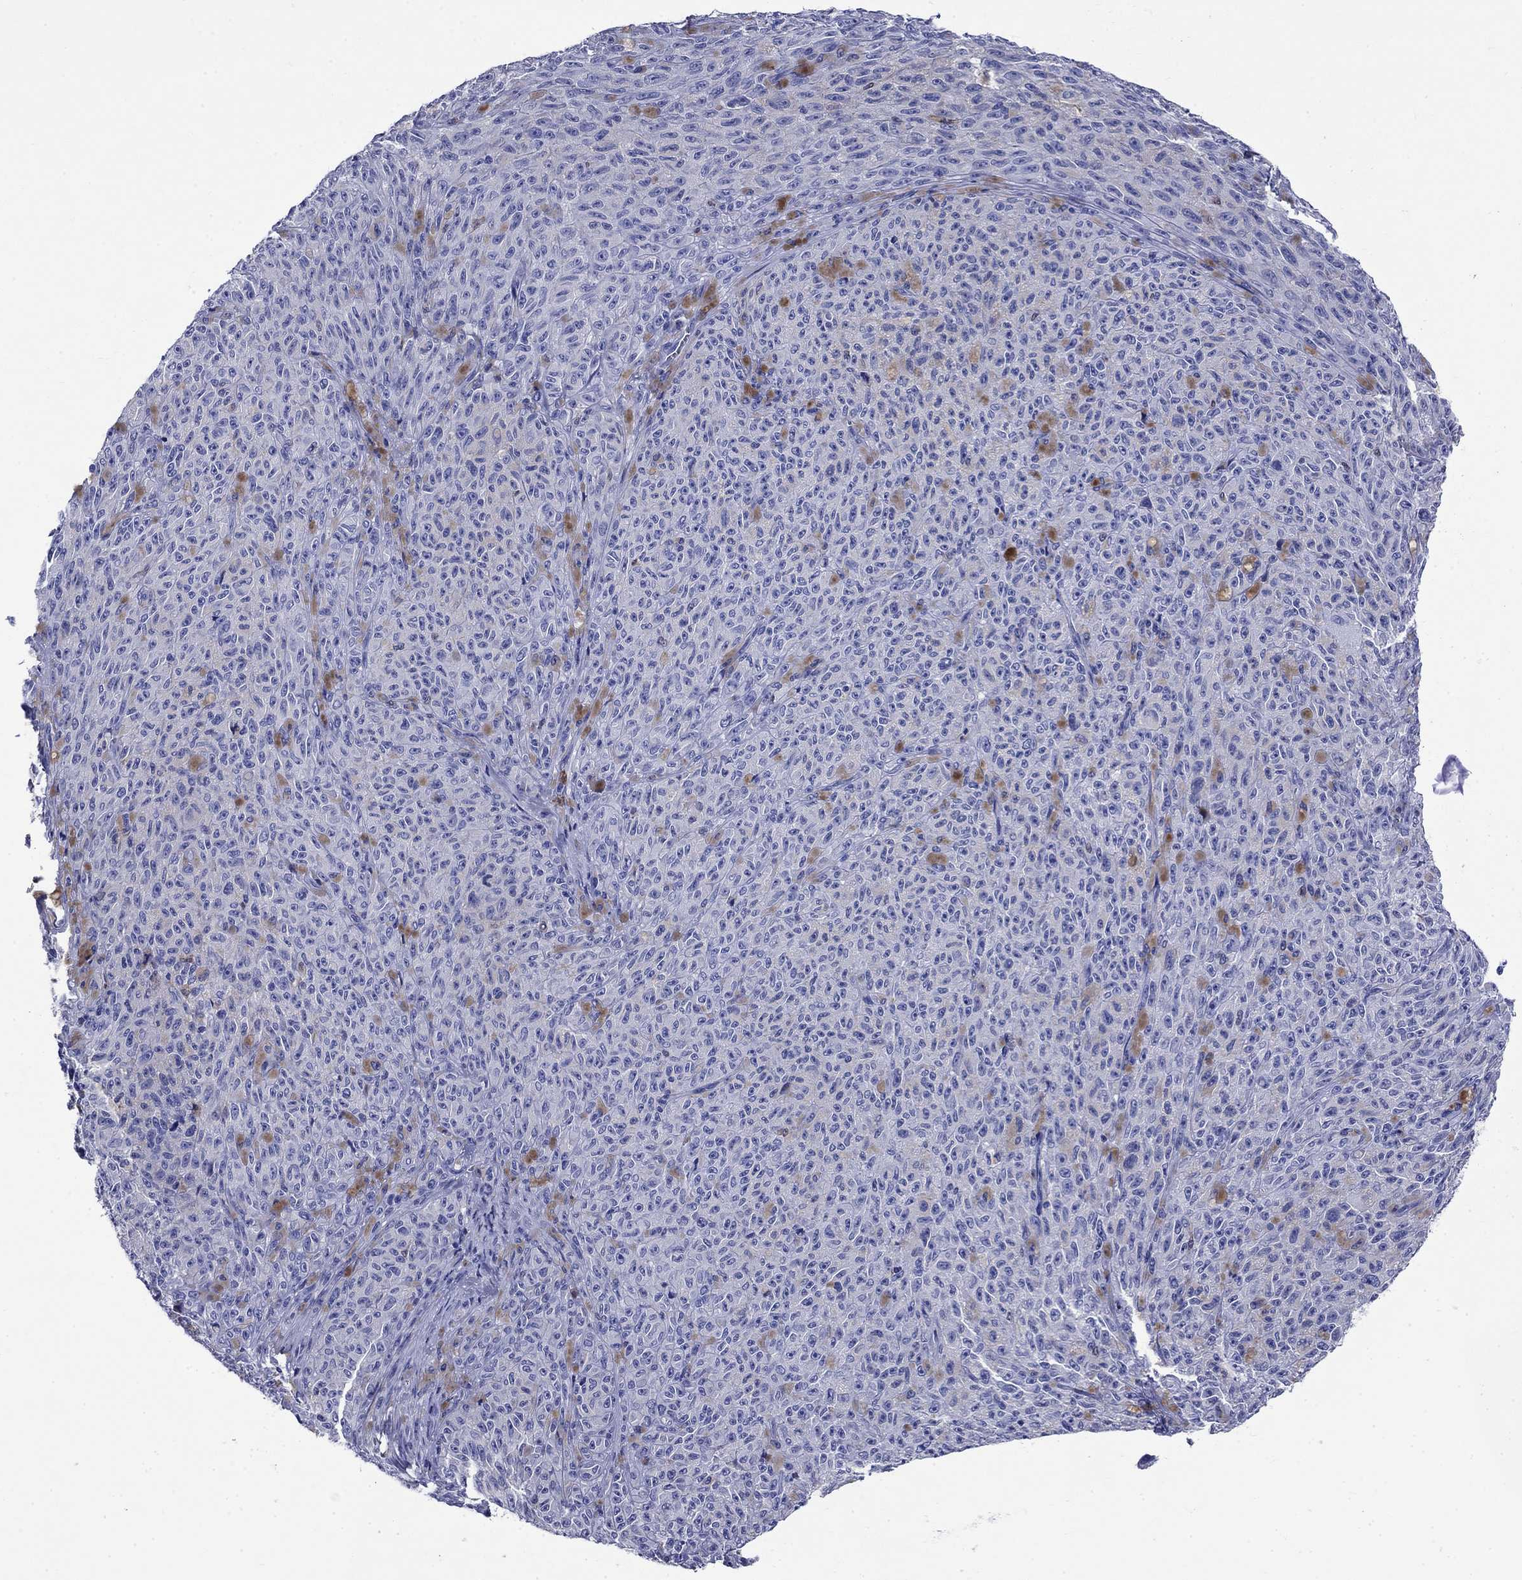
{"staining": {"intensity": "negative", "quantity": "none", "location": "none"}, "tissue": "melanoma", "cell_type": "Tumor cells", "image_type": "cancer", "snomed": [{"axis": "morphology", "description": "Malignant melanoma, NOS"}, {"axis": "topography", "description": "Skin"}], "caption": "An immunohistochemistry (IHC) image of melanoma is shown. There is no staining in tumor cells of melanoma. The staining is performed using DAB brown chromogen with nuclei counter-stained in using hematoxylin.", "gene": "TFR2", "patient": {"sex": "female", "age": 82}}